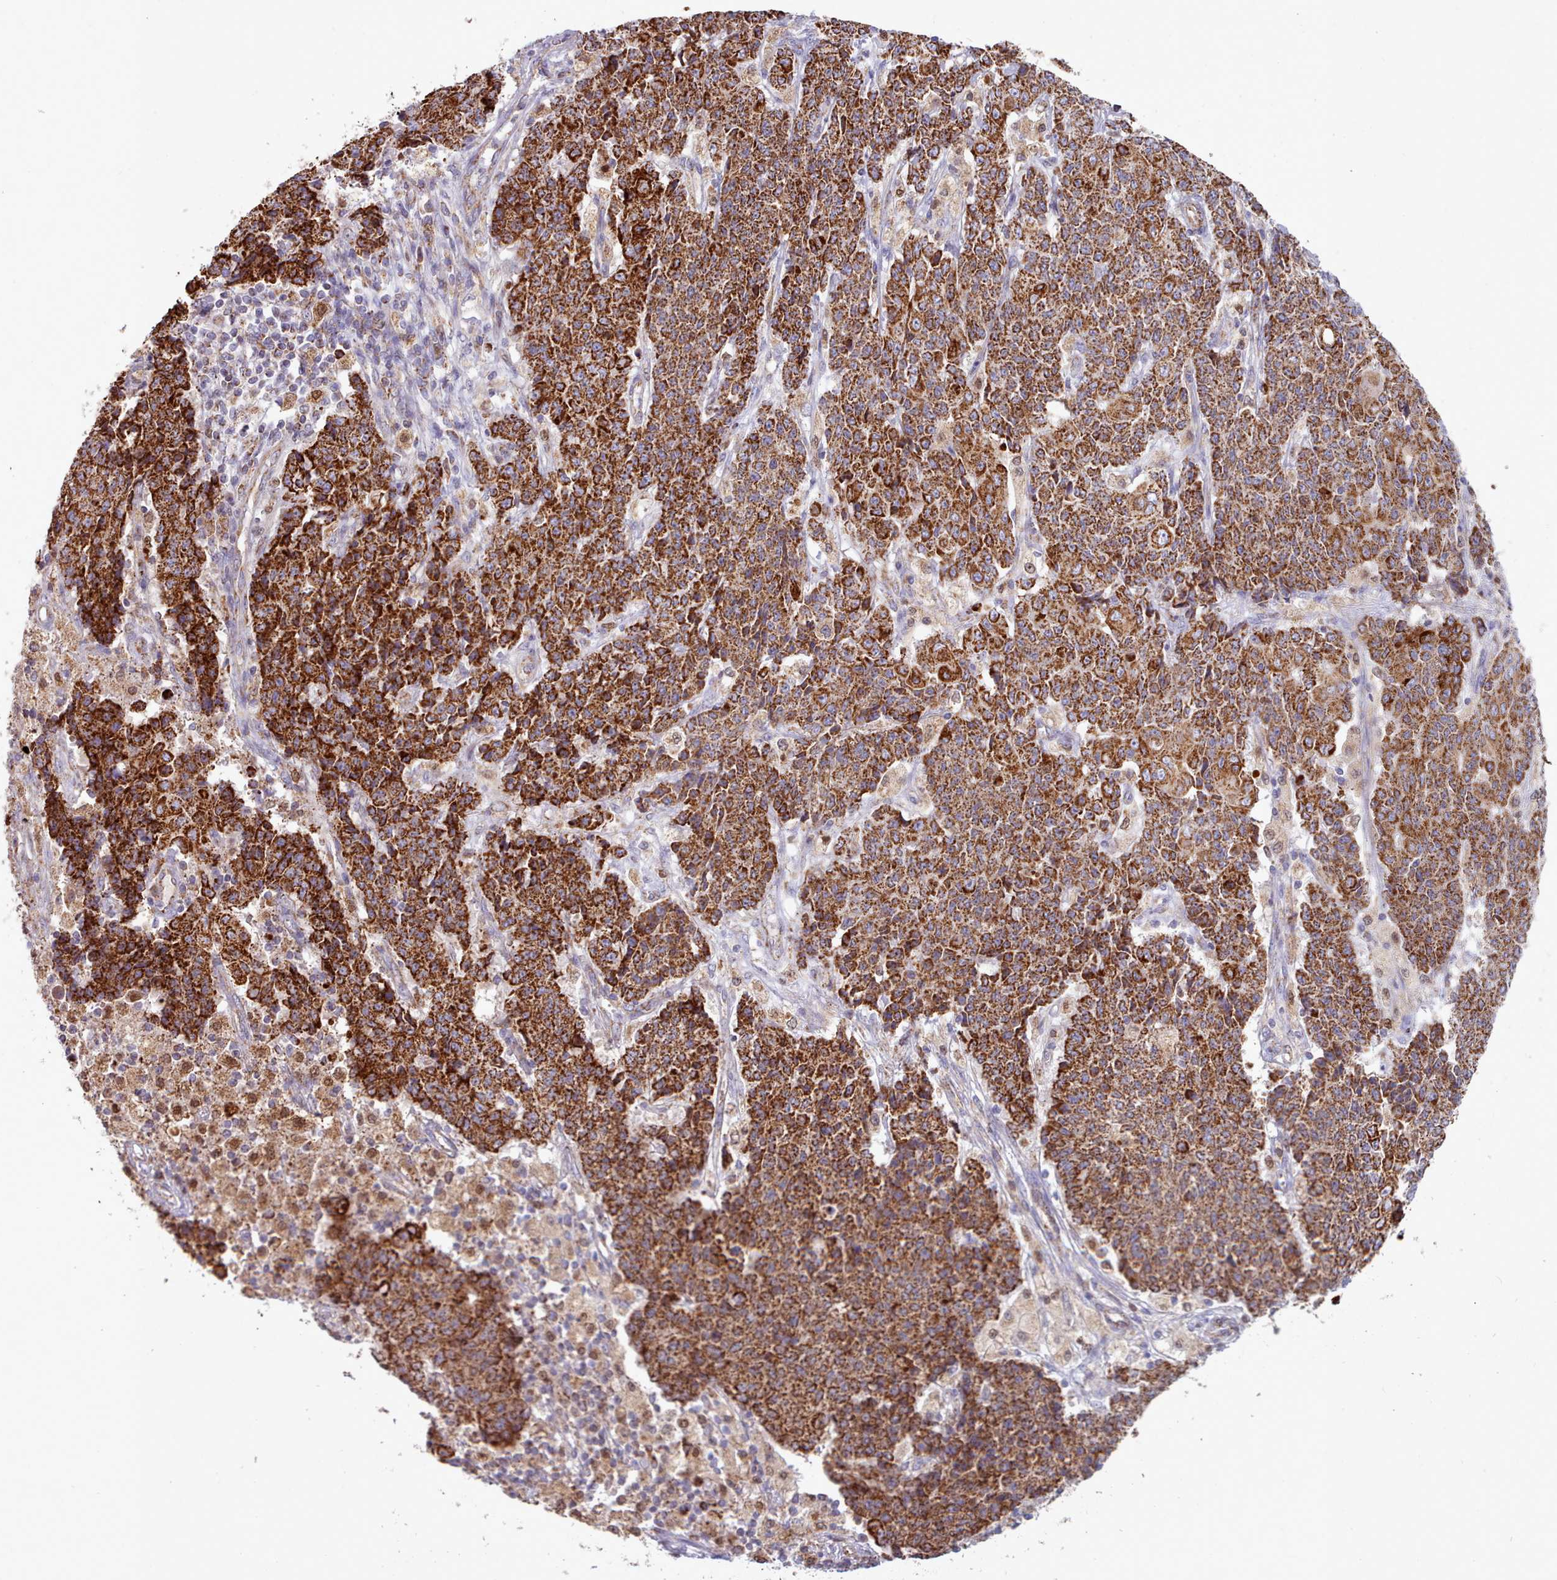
{"staining": {"intensity": "strong", "quantity": ">75%", "location": "cytoplasmic/membranous"}, "tissue": "ovarian cancer", "cell_type": "Tumor cells", "image_type": "cancer", "snomed": [{"axis": "morphology", "description": "Carcinoma, endometroid"}, {"axis": "topography", "description": "Ovary"}], "caption": "DAB immunohistochemical staining of ovarian cancer (endometroid carcinoma) displays strong cytoplasmic/membranous protein expression in about >75% of tumor cells.", "gene": "HSDL2", "patient": {"sex": "female", "age": 42}}